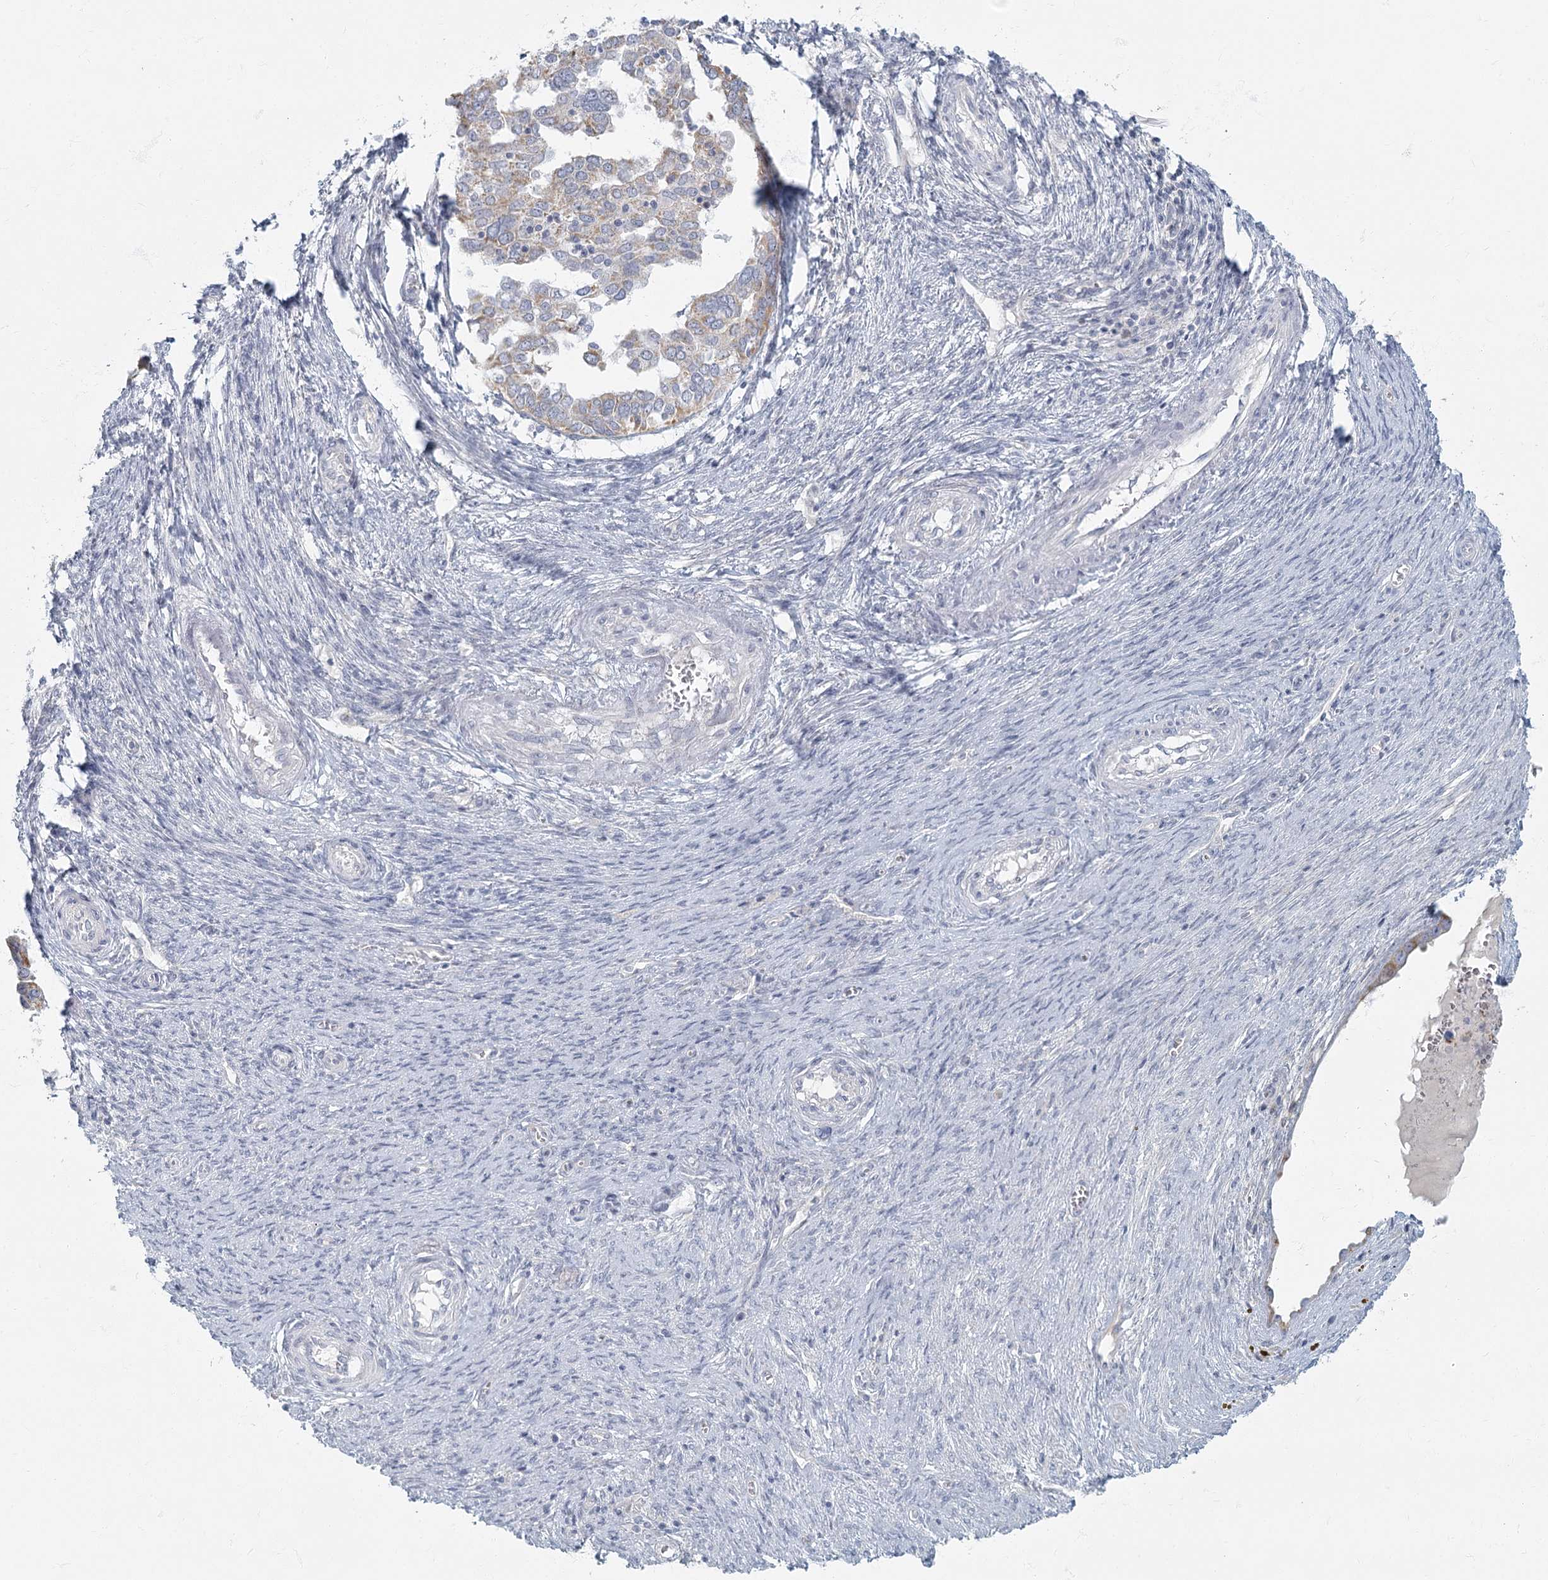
{"staining": {"intensity": "weak", "quantity": "25%-75%", "location": "cytoplasmic/membranous"}, "tissue": "ovarian cancer", "cell_type": "Tumor cells", "image_type": "cancer", "snomed": [{"axis": "morphology", "description": "Cystadenocarcinoma, serous, NOS"}, {"axis": "topography", "description": "Ovary"}], "caption": "Immunohistochemistry histopathology image of neoplastic tissue: ovarian serous cystadenocarcinoma stained using immunohistochemistry (IHC) exhibits low levels of weak protein expression localized specifically in the cytoplasmic/membranous of tumor cells, appearing as a cytoplasmic/membranous brown color.", "gene": "FAM110C", "patient": {"sex": "female", "age": 44}}